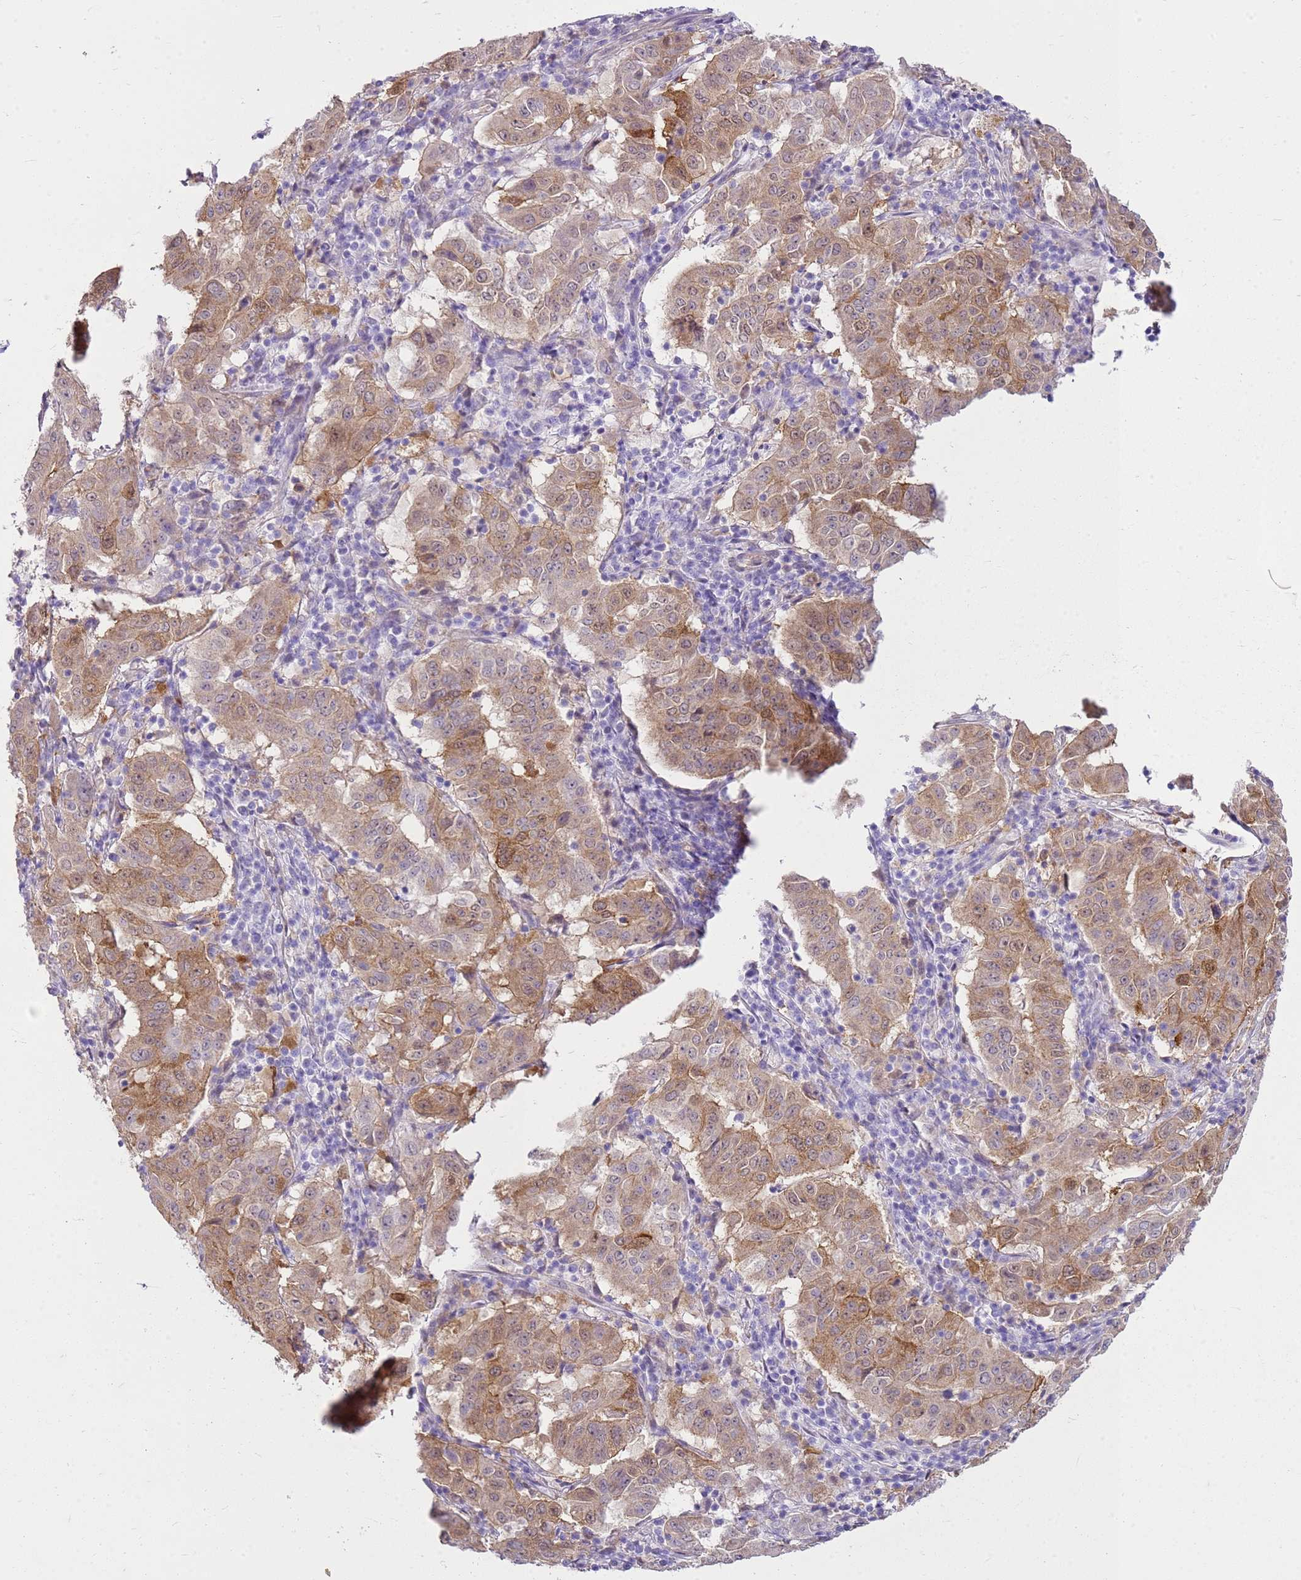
{"staining": {"intensity": "moderate", "quantity": ">75%", "location": "cytoplasmic/membranous"}, "tissue": "pancreatic cancer", "cell_type": "Tumor cells", "image_type": "cancer", "snomed": [{"axis": "morphology", "description": "Adenocarcinoma, NOS"}, {"axis": "topography", "description": "Pancreas"}], "caption": "IHC image of neoplastic tissue: pancreatic cancer stained using immunohistochemistry demonstrates medium levels of moderate protein expression localized specifically in the cytoplasmic/membranous of tumor cells, appearing as a cytoplasmic/membranous brown color.", "gene": "HSPB1", "patient": {"sex": "male", "age": 63}}